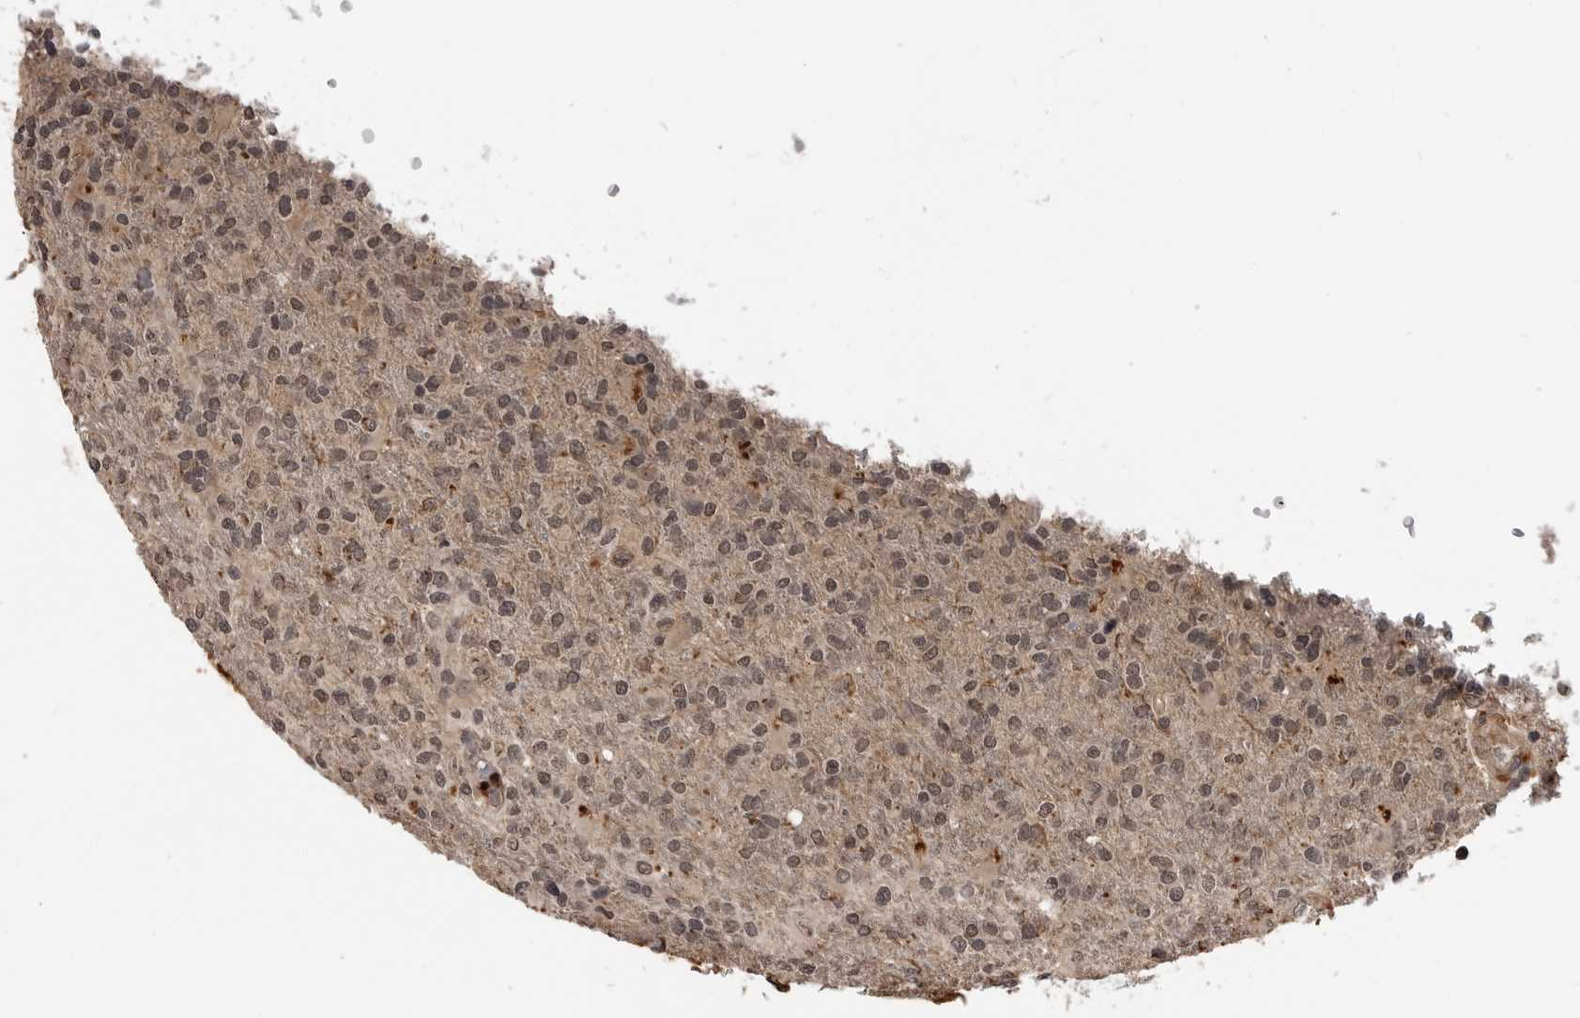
{"staining": {"intensity": "weak", "quantity": "25%-75%", "location": "nuclear"}, "tissue": "glioma", "cell_type": "Tumor cells", "image_type": "cancer", "snomed": [{"axis": "morphology", "description": "Glioma, malignant, High grade"}, {"axis": "topography", "description": "Brain"}], "caption": "Tumor cells display low levels of weak nuclear expression in about 25%-75% of cells in human glioma.", "gene": "IL24", "patient": {"sex": "male", "age": 72}}